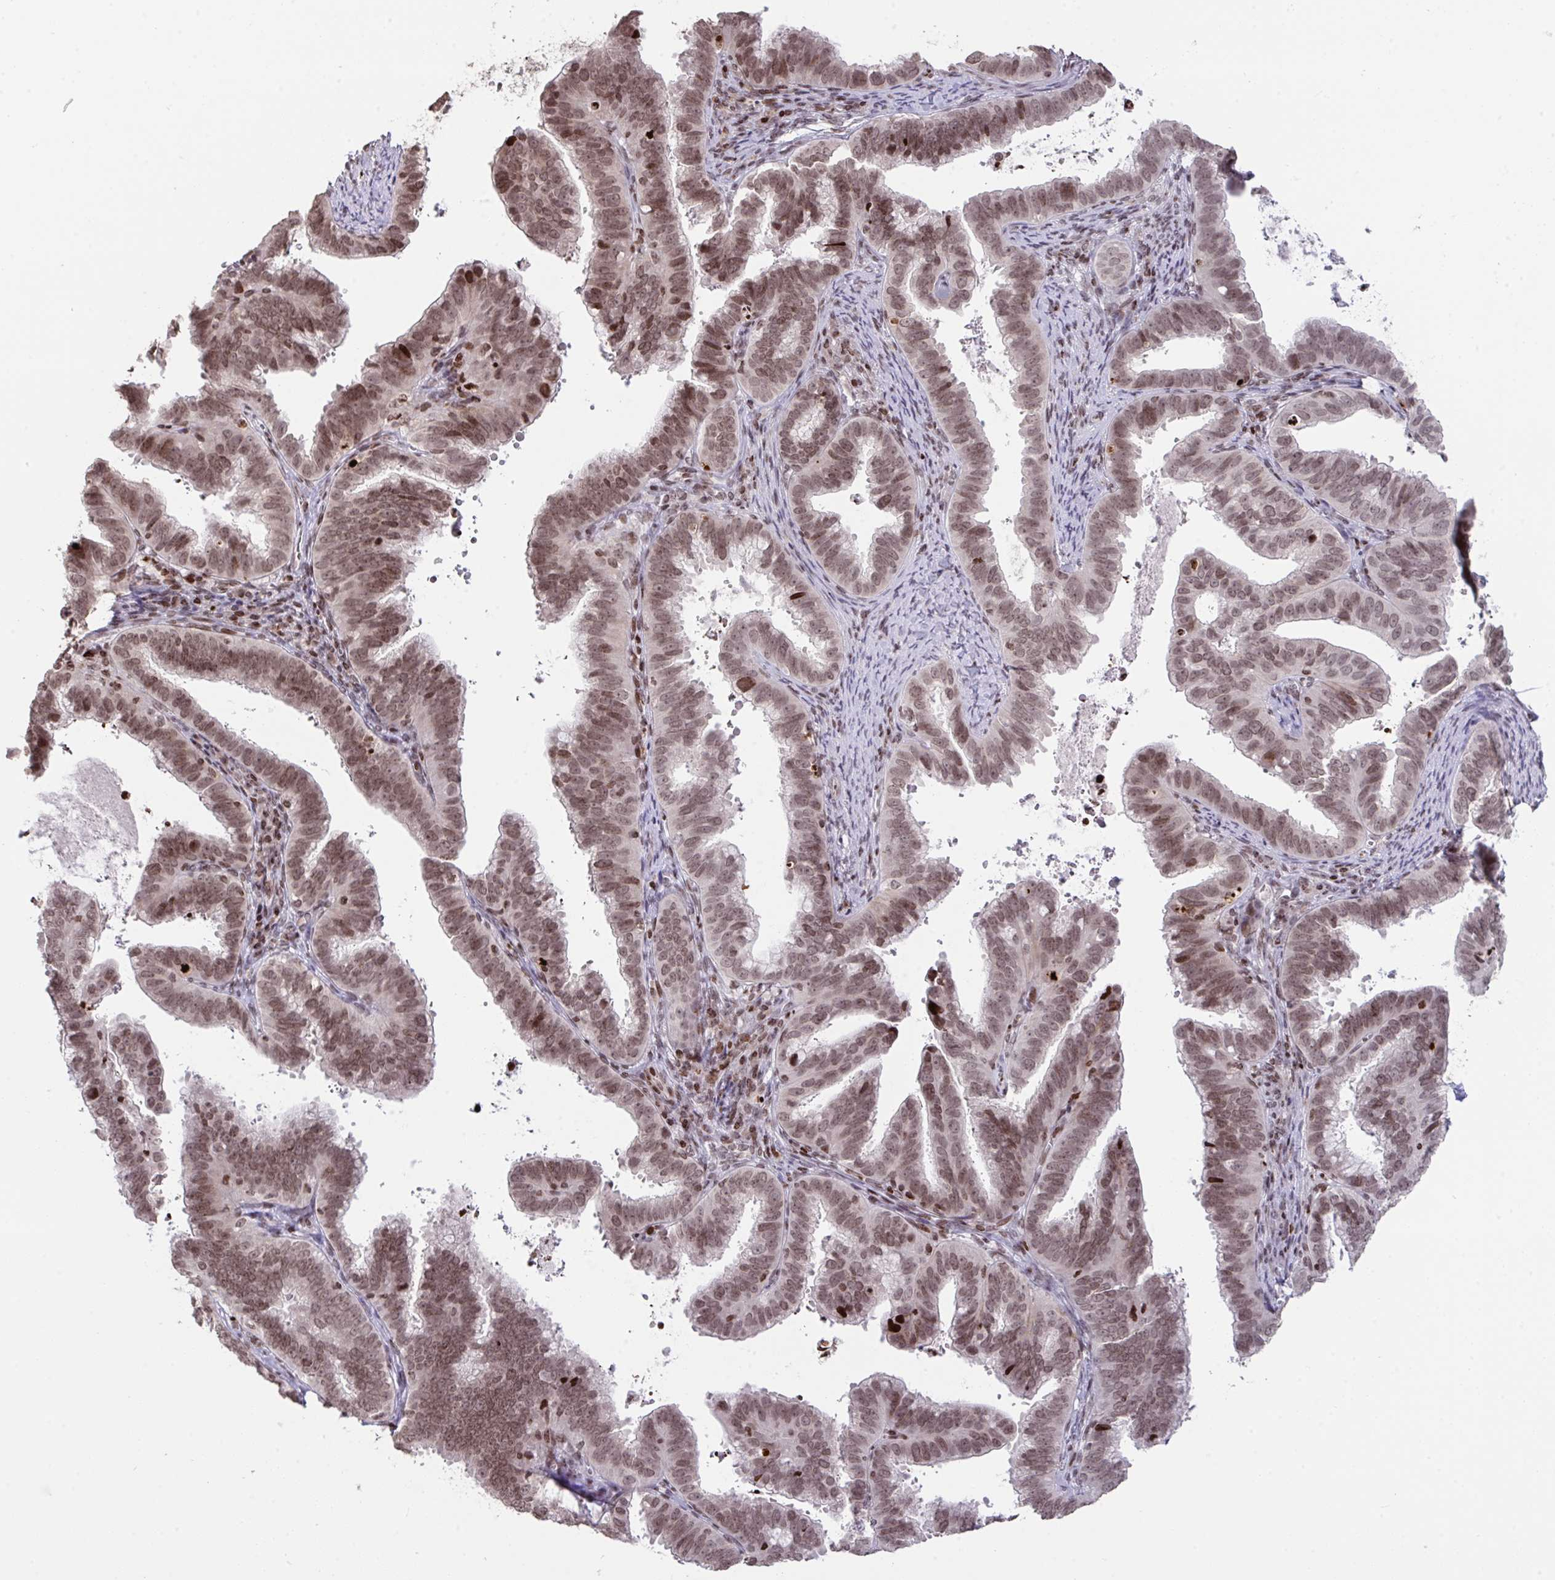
{"staining": {"intensity": "moderate", "quantity": ">75%", "location": "nuclear"}, "tissue": "cervical cancer", "cell_type": "Tumor cells", "image_type": "cancer", "snomed": [{"axis": "morphology", "description": "Adenocarcinoma, NOS"}, {"axis": "topography", "description": "Cervix"}], "caption": "A brown stain shows moderate nuclear staining of a protein in human cervical cancer tumor cells.", "gene": "NIP7", "patient": {"sex": "female", "age": 61}}